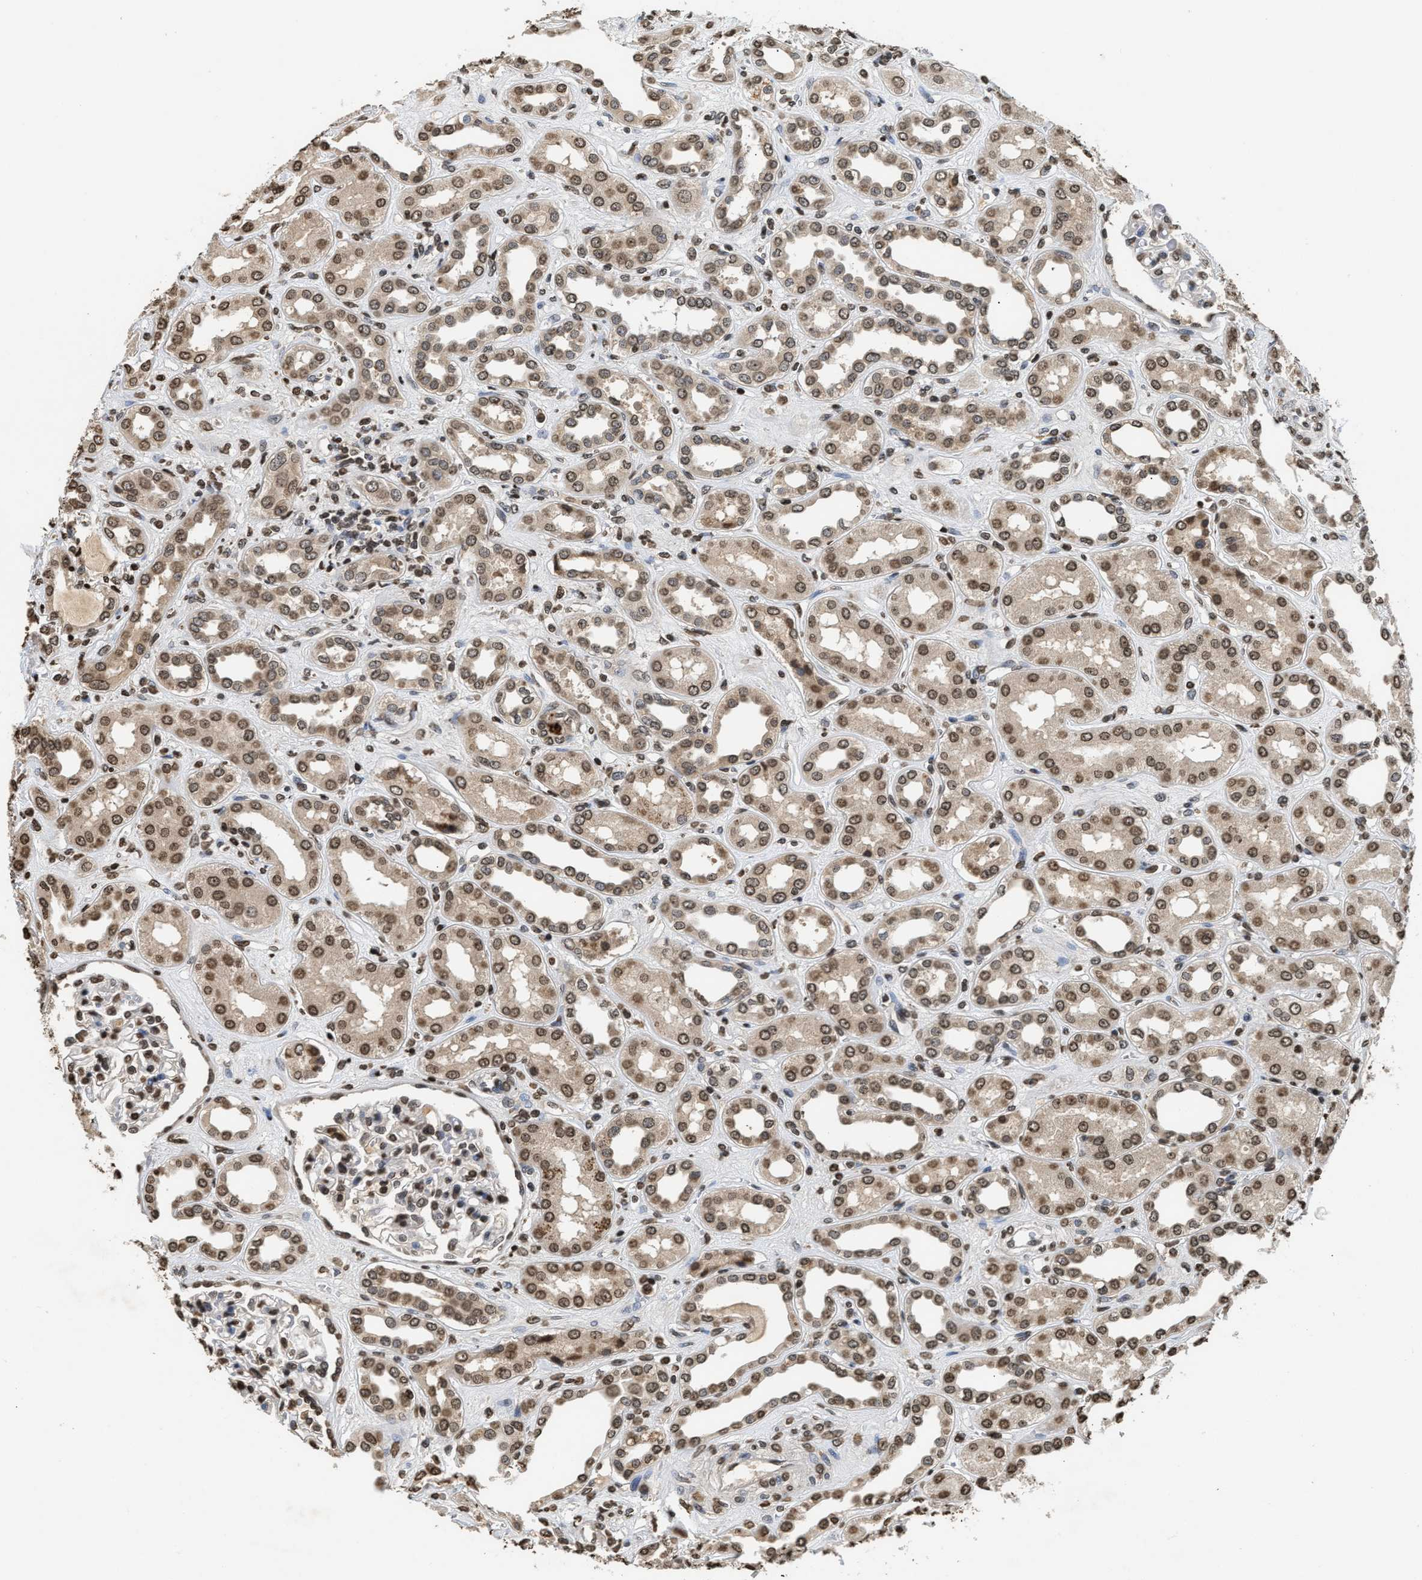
{"staining": {"intensity": "moderate", "quantity": "25%-75%", "location": "nuclear"}, "tissue": "kidney", "cell_type": "Cells in glomeruli", "image_type": "normal", "snomed": [{"axis": "morphology", "description": "Normal tissue, NOS"}, {"axis": "topography", "description": "Kidney"}], "caption": "Brown immunohistochemical staining in unremarkable kidney shows moderate nuclear expression in about 25%-75% of cells in glomeruli.", "gene": "DNASE1L3", "patient": {"sex": "male", "age": 59}}